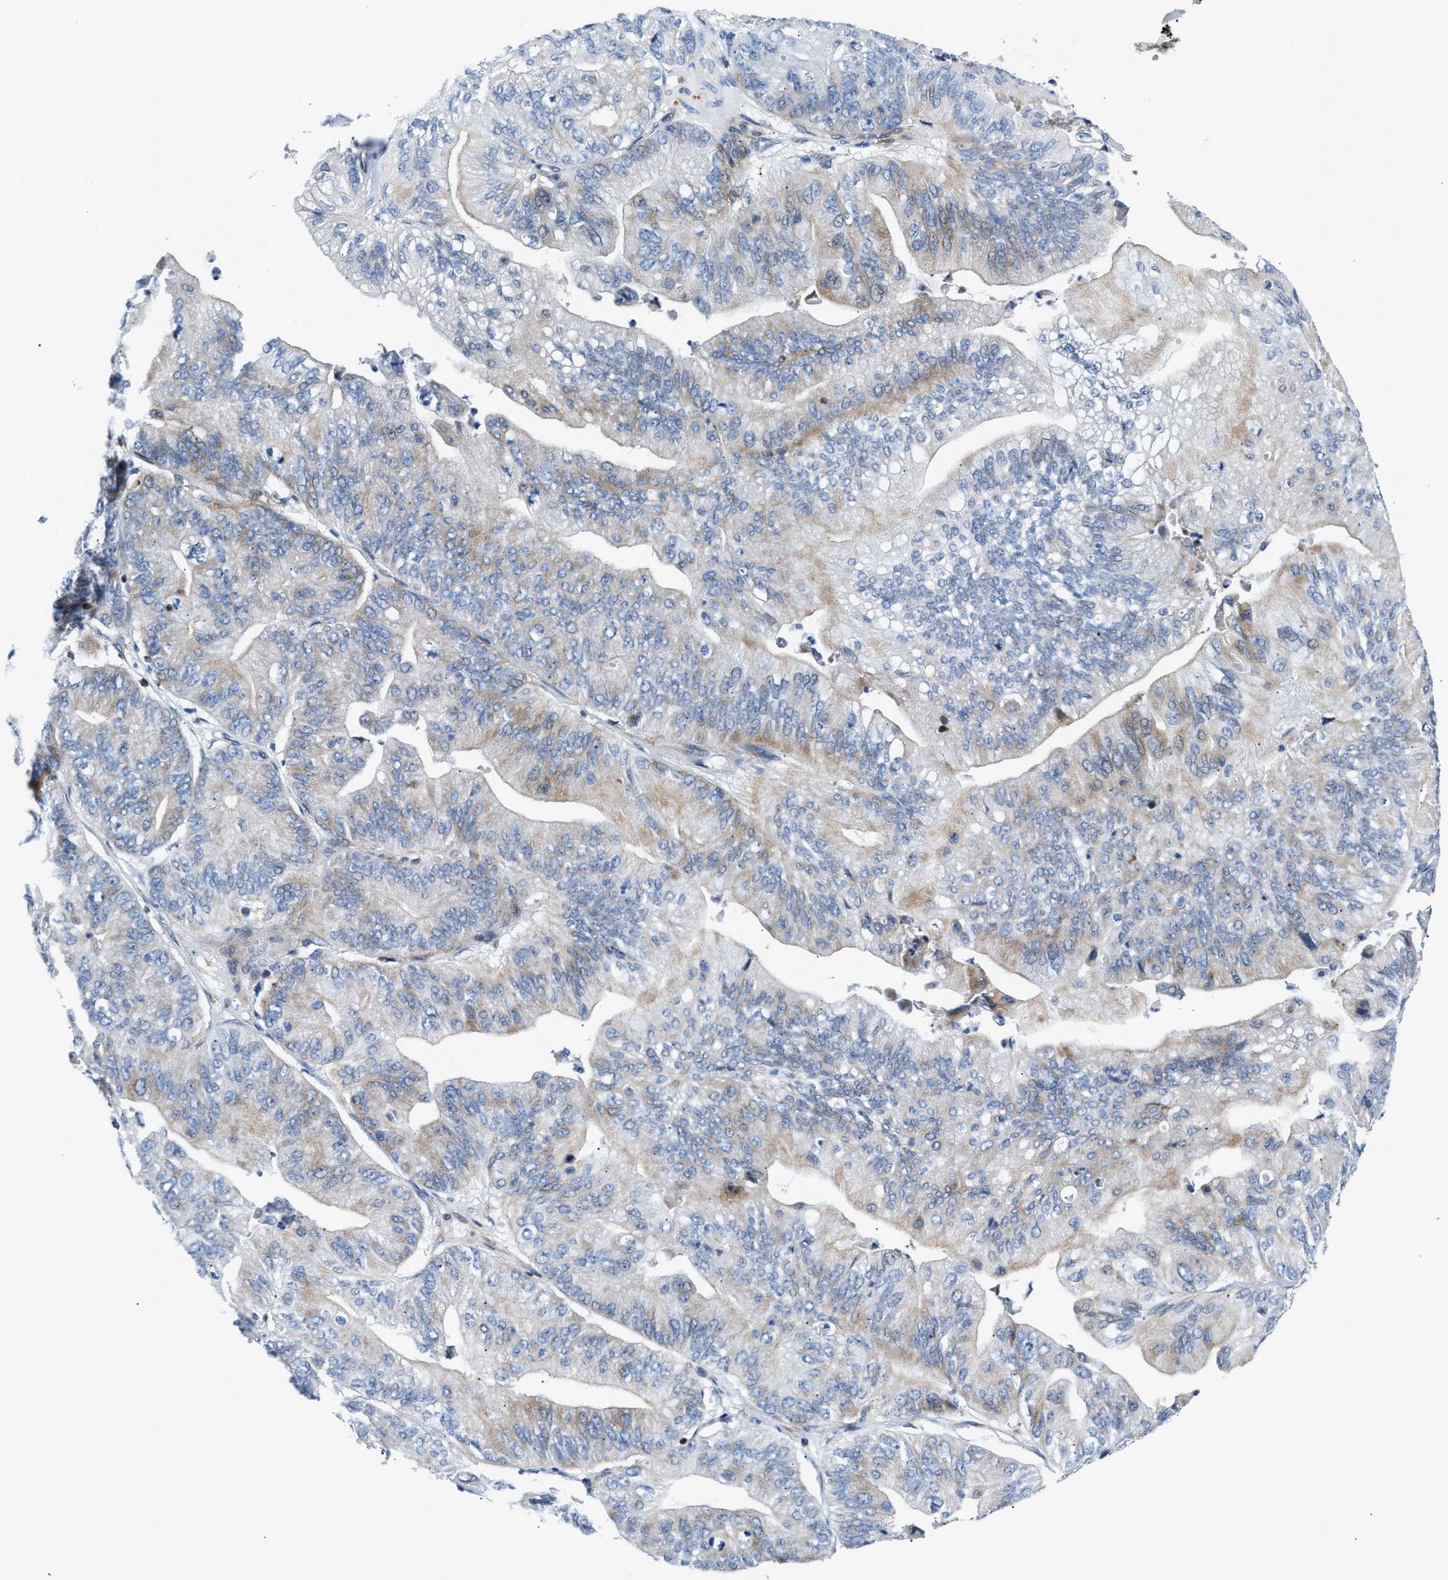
{"staining": {"intensity": "weak", "quantity": "<25%", "location": "cytoplasmic/membranous"}, "tissue": "ovarian cancer", "cell_type": "Tumor cells", "image_type": "cancer", "snomed": [{"axis": "morphology", "description": "Cystadenocarcinoma, mucinous, NOS"}, {"axis": "topography", "description": "Ovary"}], "caption": "The histopathology image exhibits no staining of tumor cells in ovarian cancer.", "gene": "ATP9A", "patient": {"sex": "female", "age": 61}}